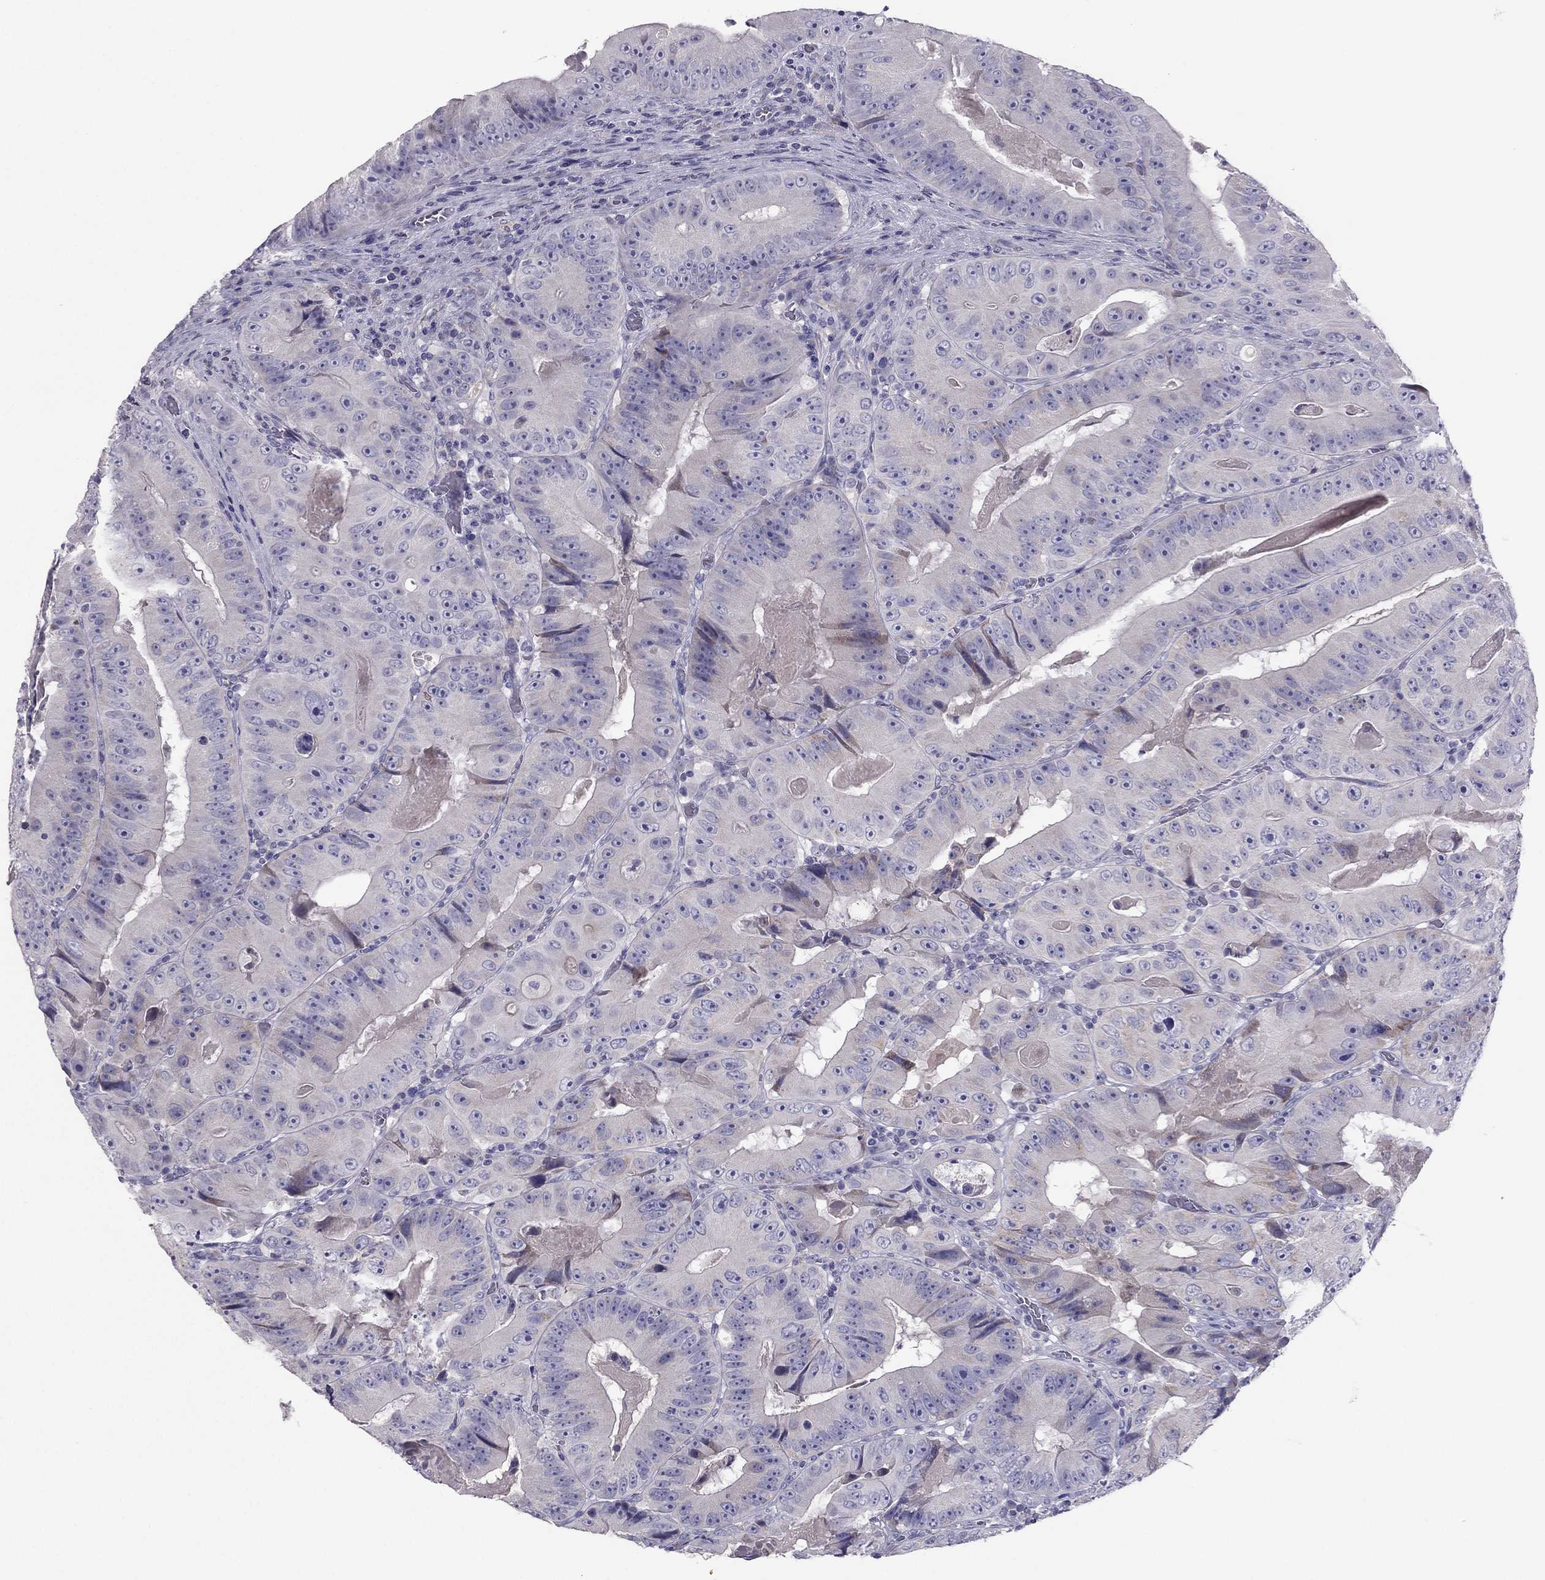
{"staining": {"intensity": "negative", "quantity": "none", "location": "none"}, "tissue": "colorectal cancer", "cell_type": "Tumor cells", "image_type": "cancer", "snomed": [{"axis": "morphology", "description": "Adenocarcinoma, NOS"}, {"axis": "topography", "description": "Colon"}], "caption": "Immunohistochemistry micrograph of neoplastic tissue: human colorectal cancer stained with DAB (3,3'-diaminobenzidine) shows no significant protein positivity in tumor cells.", "gene": "RGS8", "patient": {"sex": "female", "age": 86}}